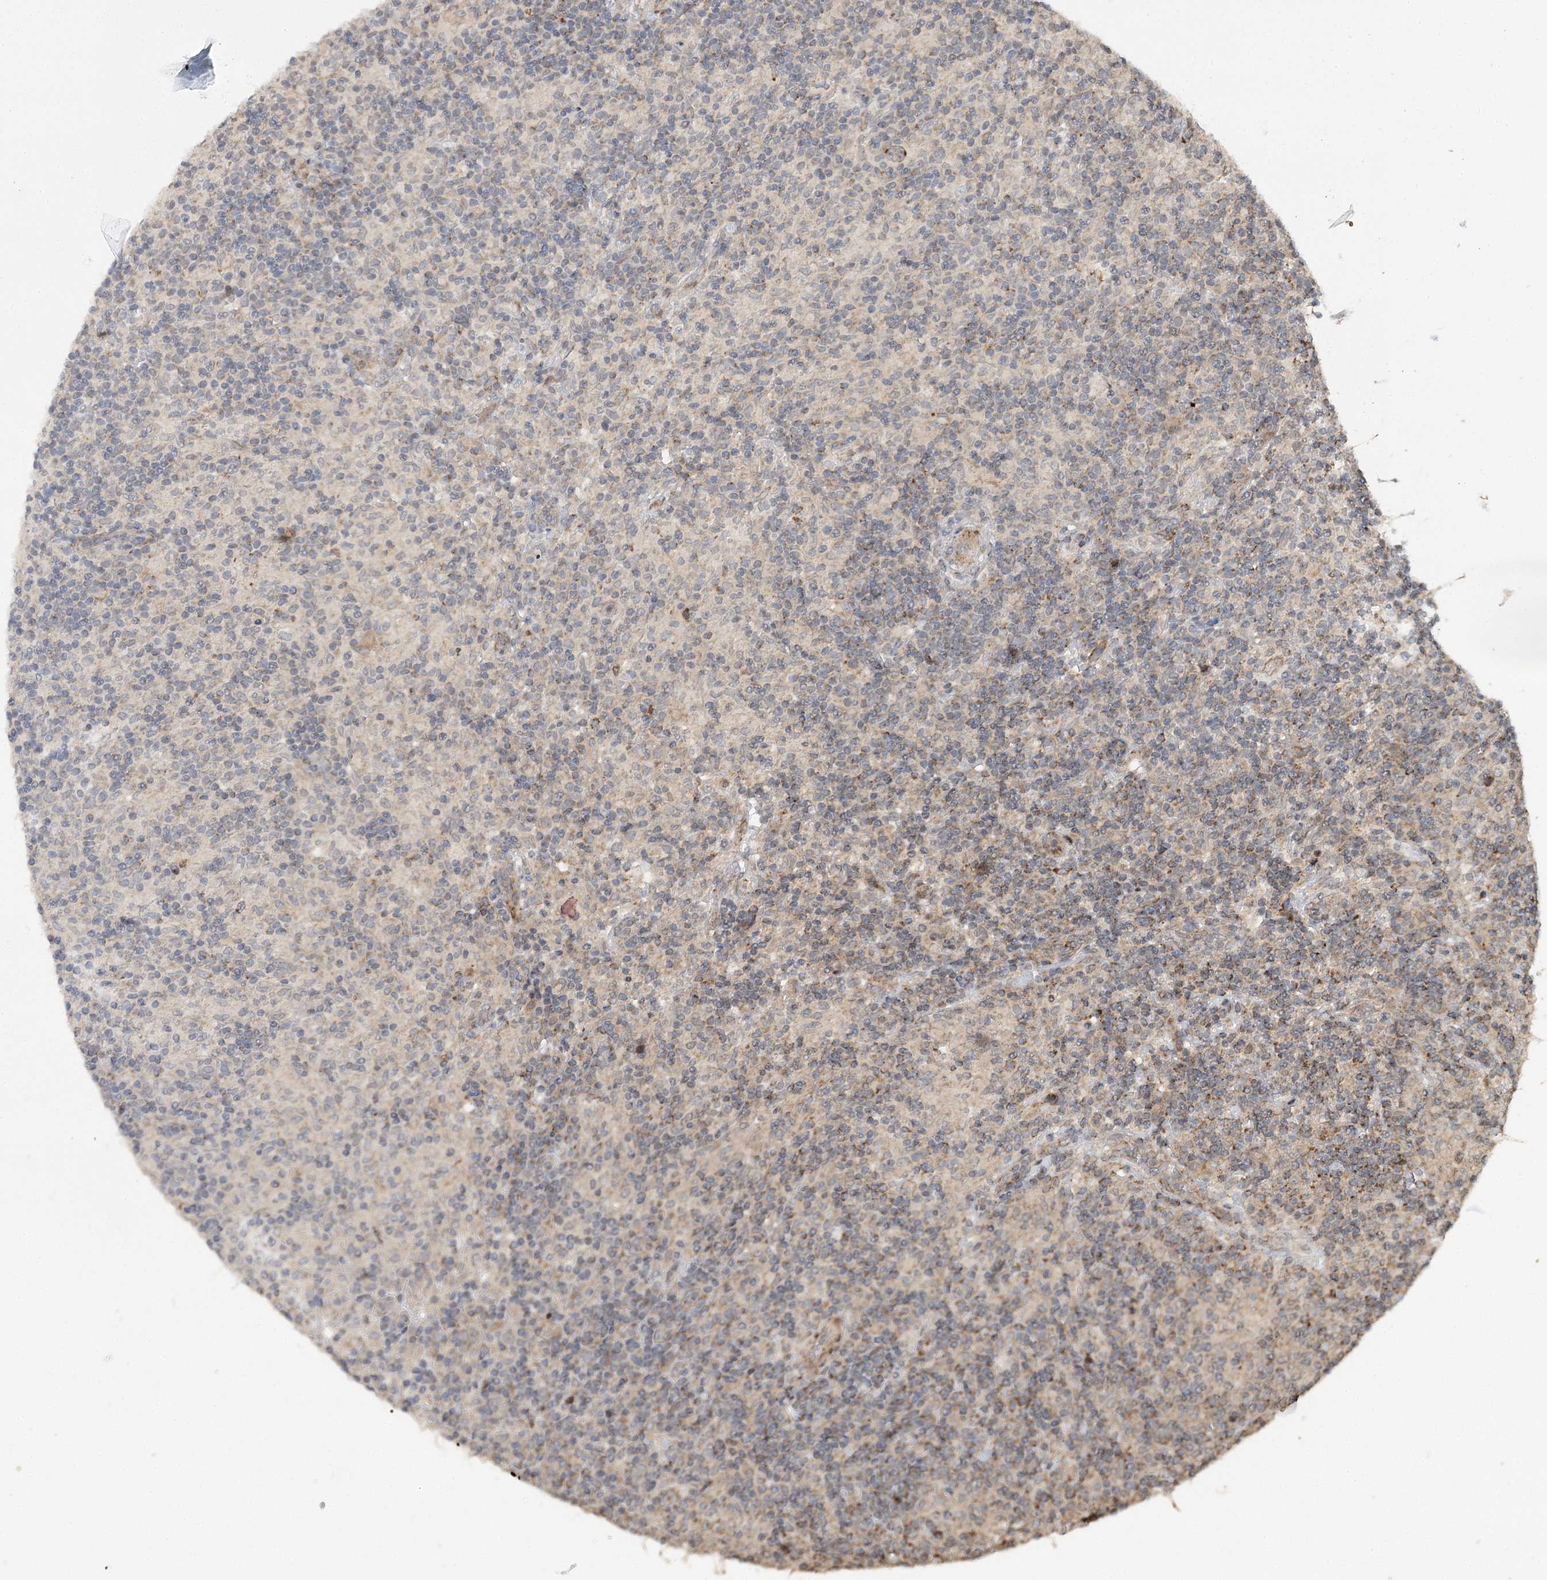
{"staining": {"intensity": "negative", "quantity": "none", "location": "none"}, "tissue": "lymphoma", "cell_type": "Tumor cells", "image_type": "cancer", "snomed": [{"axis": "morphology", "description": "Hodgkin's disease, NOS"}, {"axis": "topography", "description": "Lymph node"}], "caption": "This is an immunohistochemistry (IHC) micrograph of Hodgkin's disease. There is no expression in tumor cells.", "gene": "ZNRF3", "patient": {"sex": "male", "age": 70}}